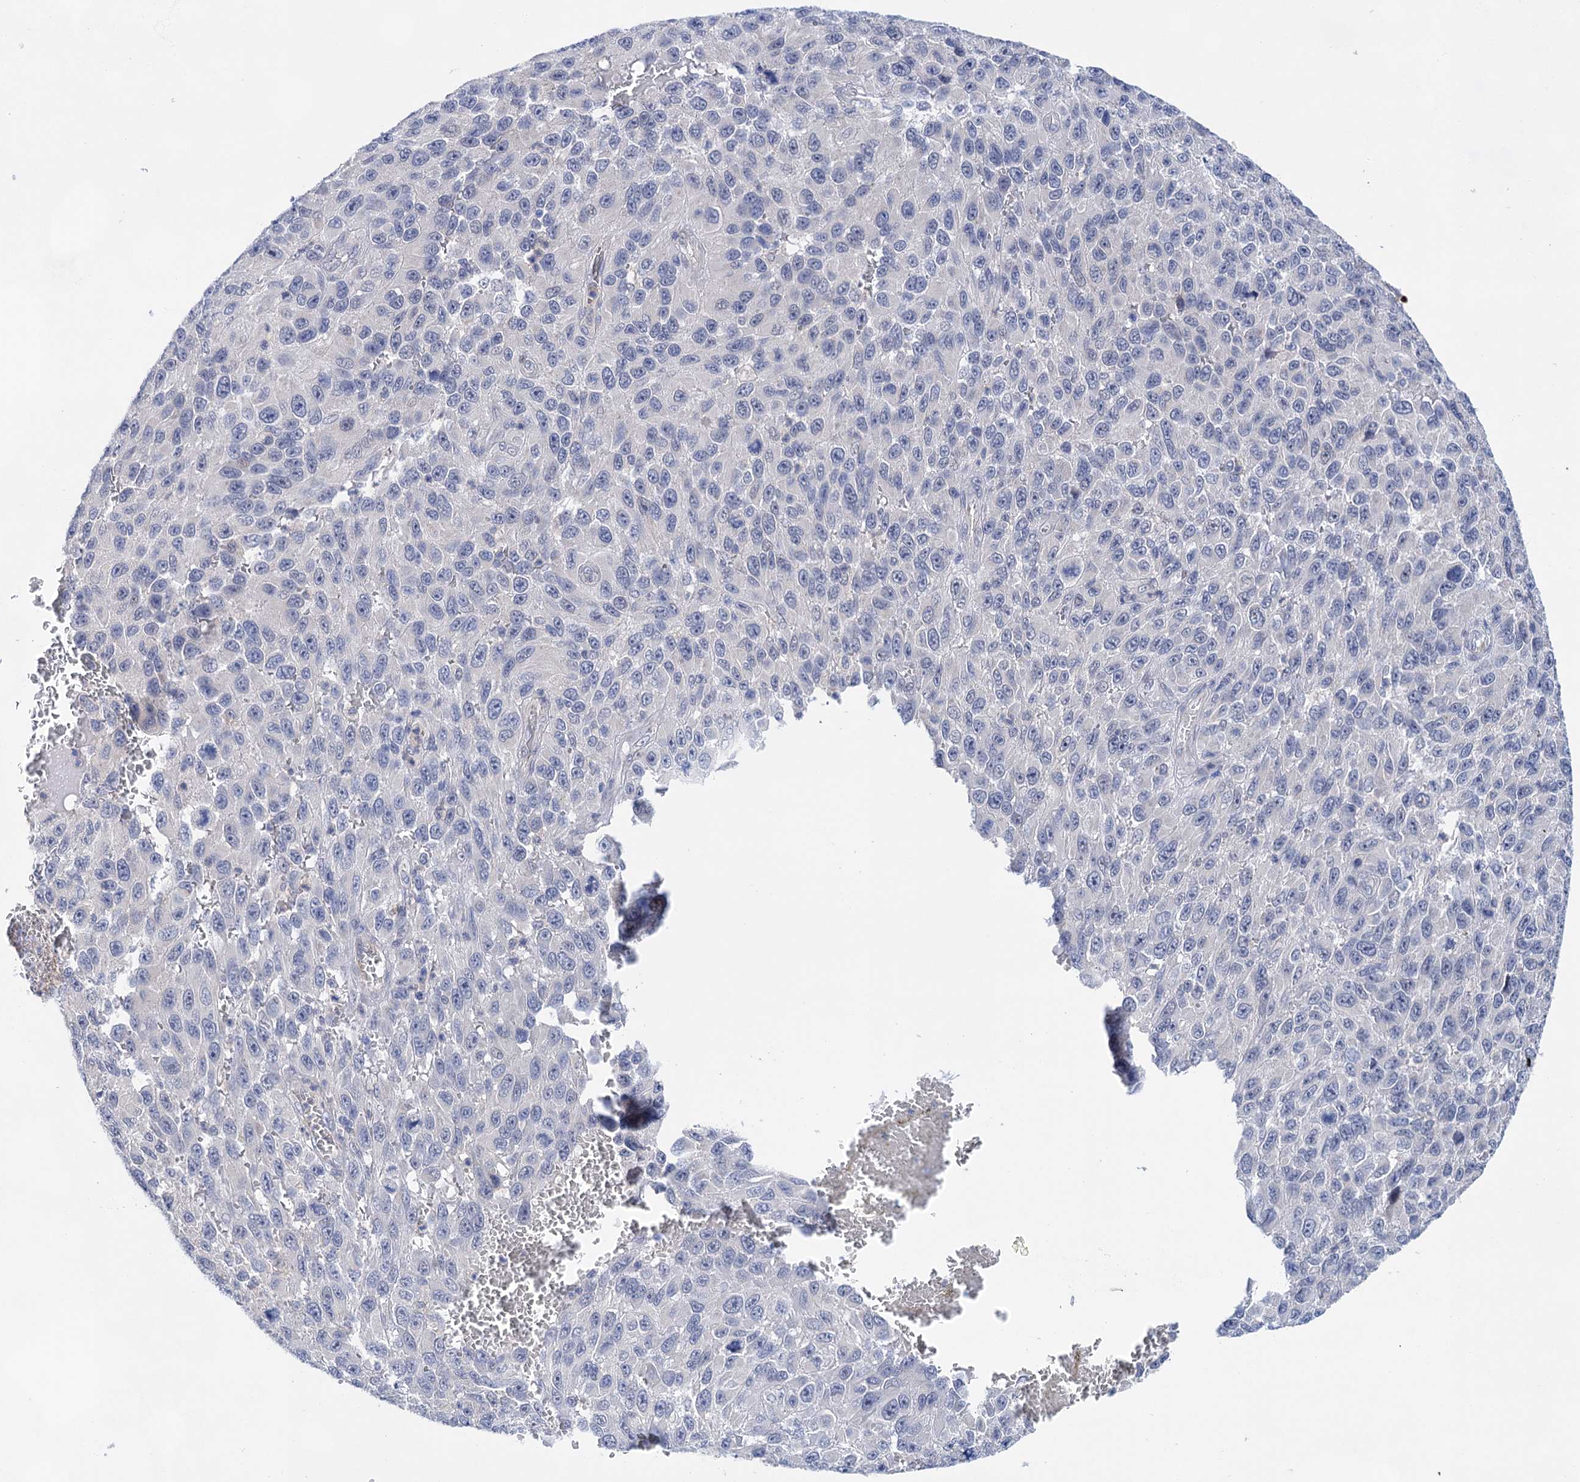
{"staining": {"intensity": "negative", "quantity": "none", "location": "none"}, "tissue": "melanoma", "cell_type": "Tumor cells", "image_type": "cancer", "snomed": [{"axis": "morphology", "description": "Normal tissue, NOS"}, {"axis": "morphology", "description": "Malignant melanoma, NOS"}, {"axis": "topography", "description": "Skin"}], "caption": "An immunohistochemistry image of malignant melanoma is shown. There is no staining in tumor cells of malignant melanoma. The staining is performed using DAB brown chromogen with nuclei counter-stained in using hematoxylin.", "gene": "MORN3", "patient": {"sex": "female", "age": 96}}